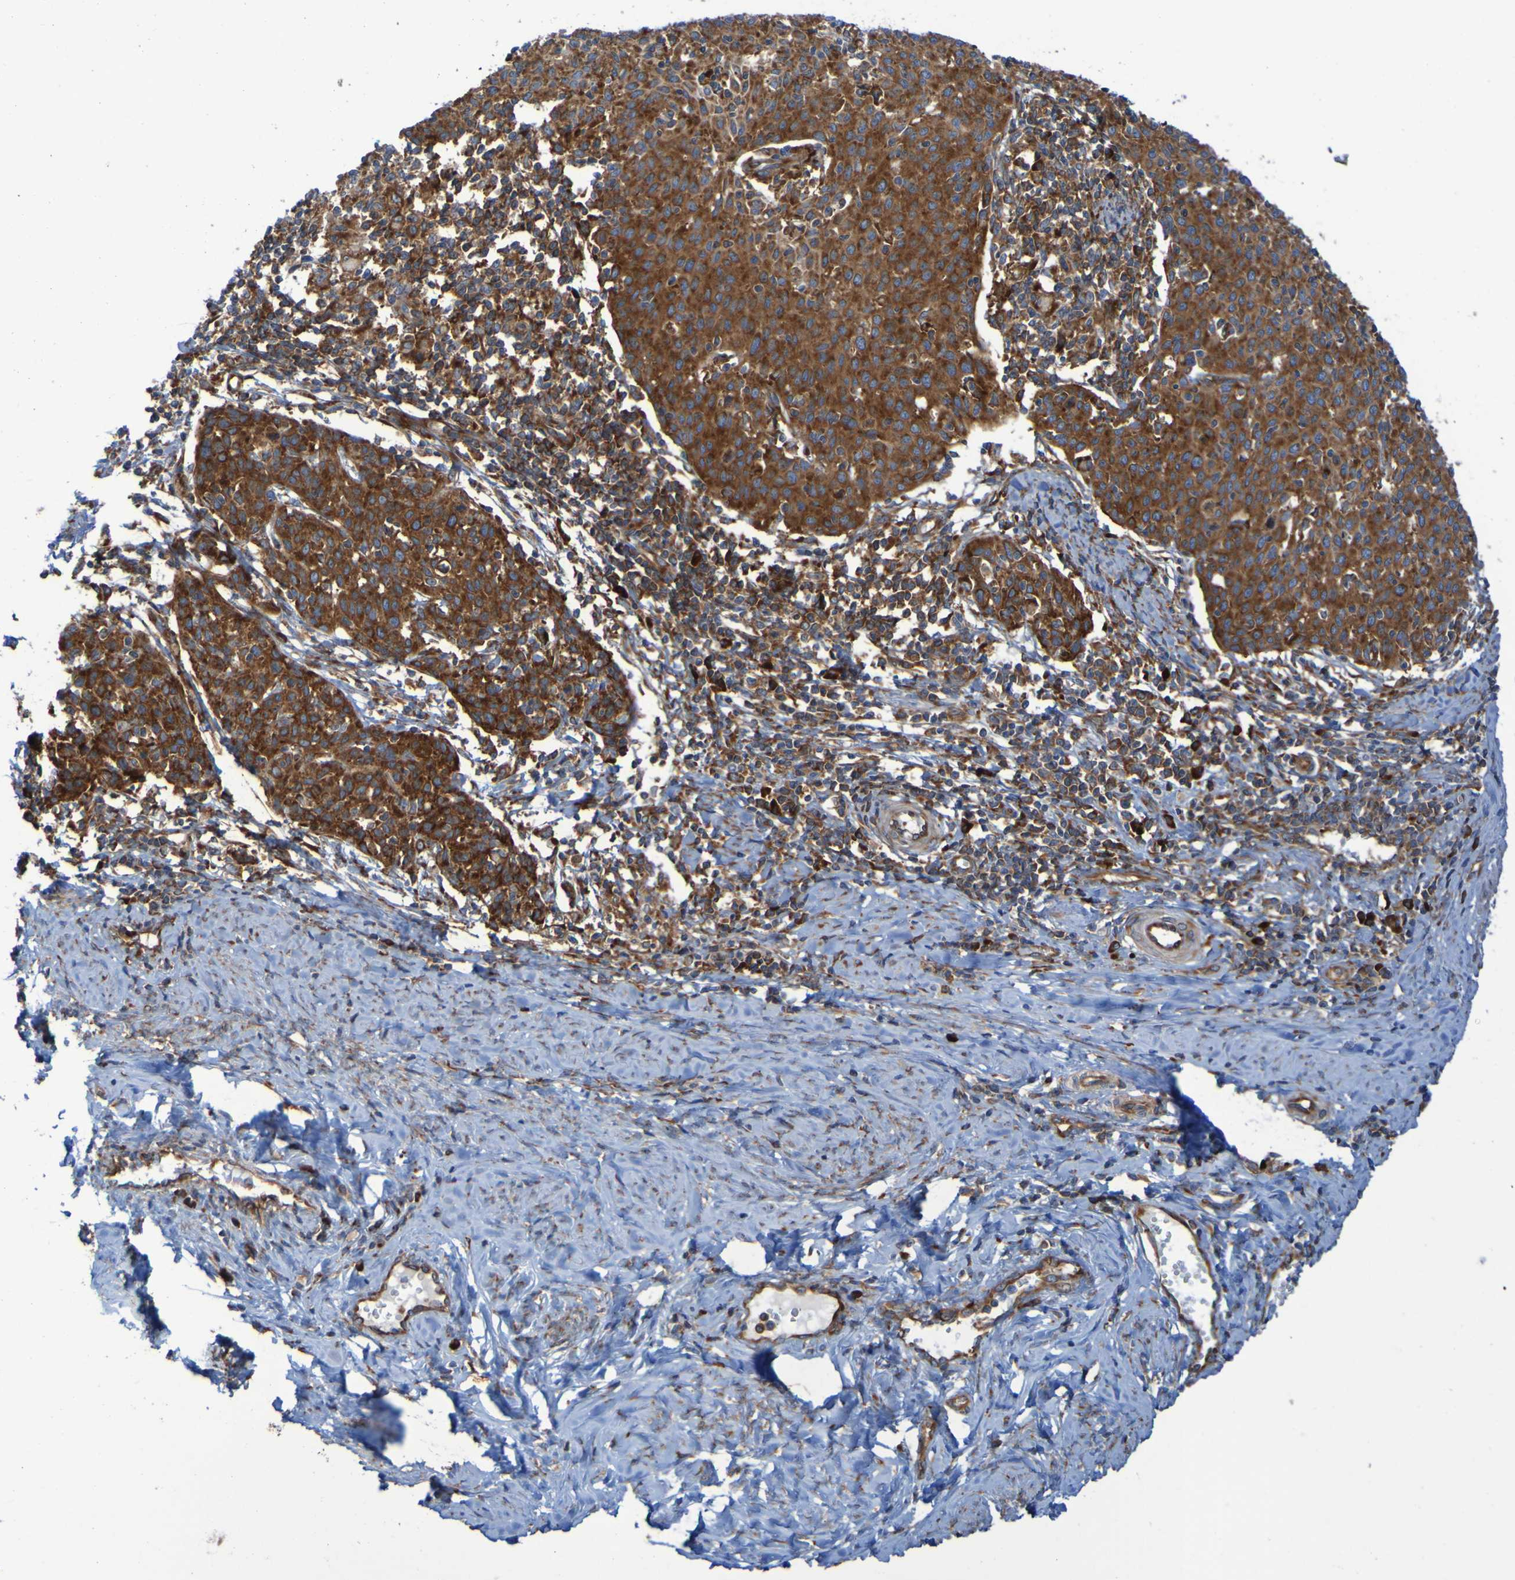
{"staining": {"intensity": "strong", "quantity": ">75%", "location": "cytoplasmic/membranous"}, "tissue": "cervical cancer", "cell_type": "Tumor cells", "image_type": "cancer", "snomed": [{"axis": "morphology", "description": "Squamous cell carcinoma, NOS"}, {"axis": "topography", "description": "Cervix"}], "caption": "The image displays immunohistochemical staining of squamous cell carcinoma (cervical). There is strong cytoplasmic/membranous expression is appreciated in approximately >75% of tumor cells.", "gene": "RPL10", "patient": {"sex": "female", "age": 38}}